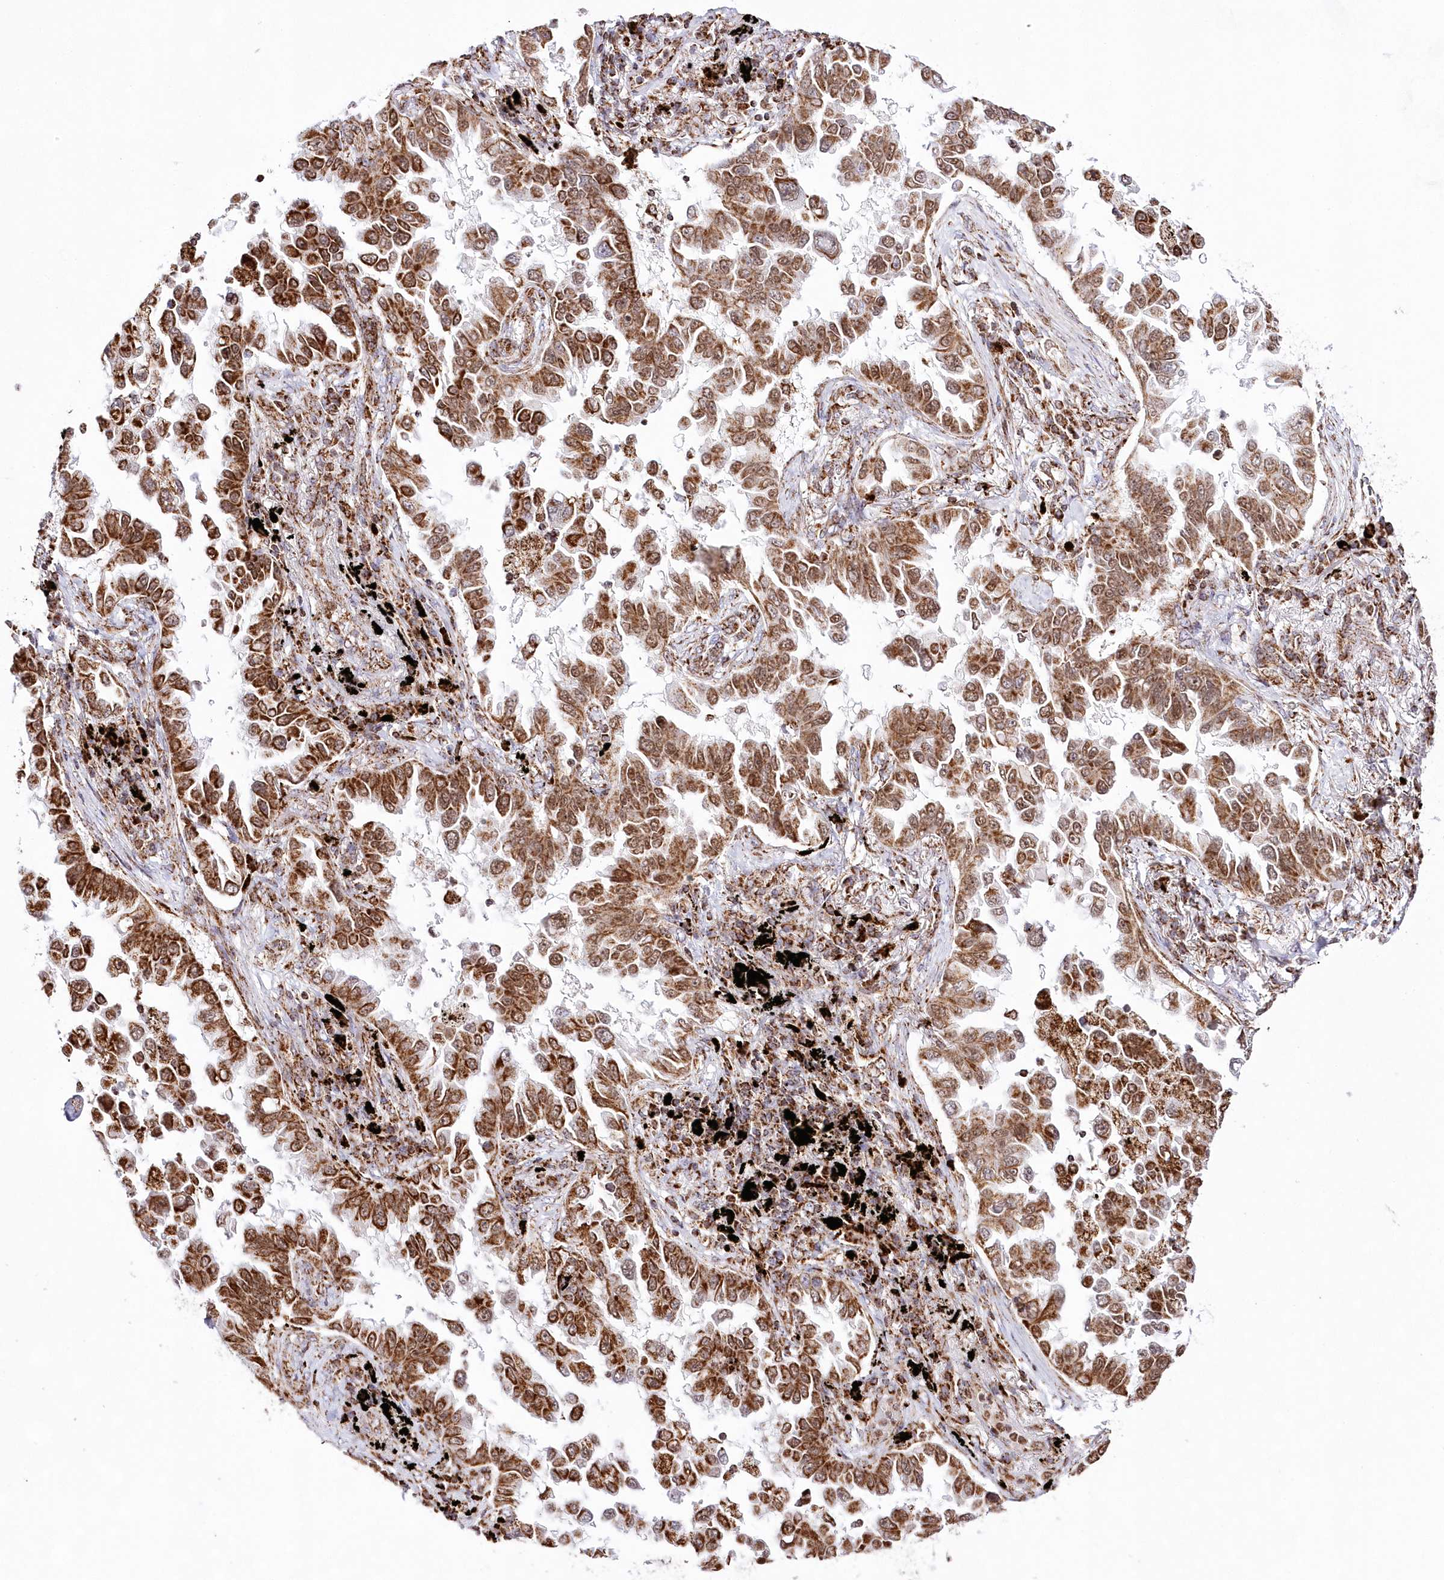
{"staining": {"intensity": "moderate", "quantity": ">75%", "location": "cytoplasmic/membranous"}, "tissue": "lung cancer", "cell_type": "Tumor cells", "image_type": "cancer", "snomed": [{"axis": "morphology", "description": "Adenocarcinoma, NOS"}, {"axis": "topography", "description": "Lung"}], "caption": "Lung cancer stained for a protein (brown) demonstrates moderate cytoplasmic/membranous positive expression in about >75% of tumor cells.", "gene": "HADHB", "patient": {"sex": "female", "age": 67}}